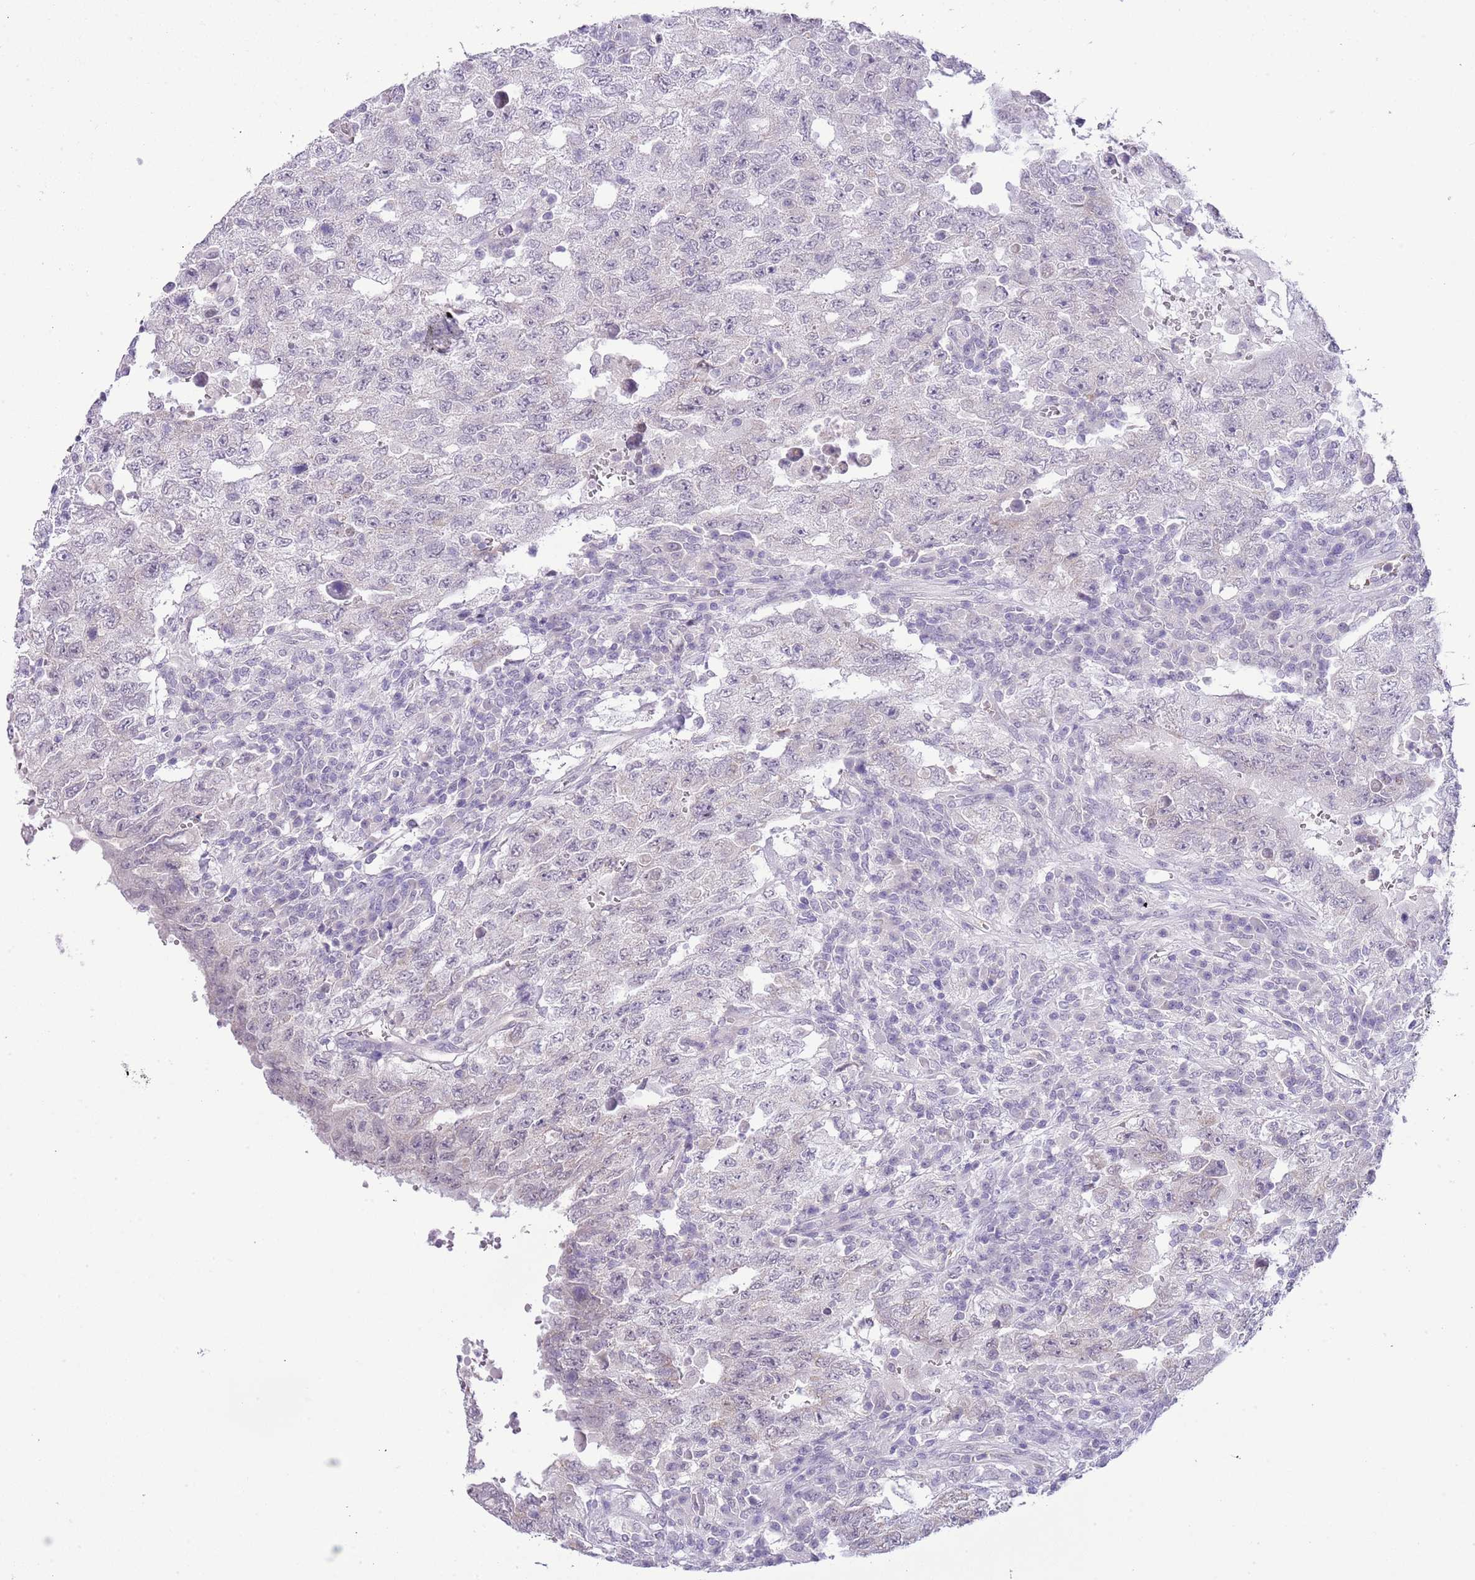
{"staining": {"intensity": "negative", "quantity": "none", "location": "none"}, "tissue": "testis cancer", "cell_type": "Tumor cells", "image_type": "cancer", "snomed": [{"axis": "morphology", "description": "Carcinoma, Embryonal, NOS"}, {"axis": "topography", "description": "Testis"}], "caption": "Tumor cells show no significant staining in testis cancer (embryonal carcinoma).", "gene": "MIDN", "patient": {"sex": "male", "age": 26}}